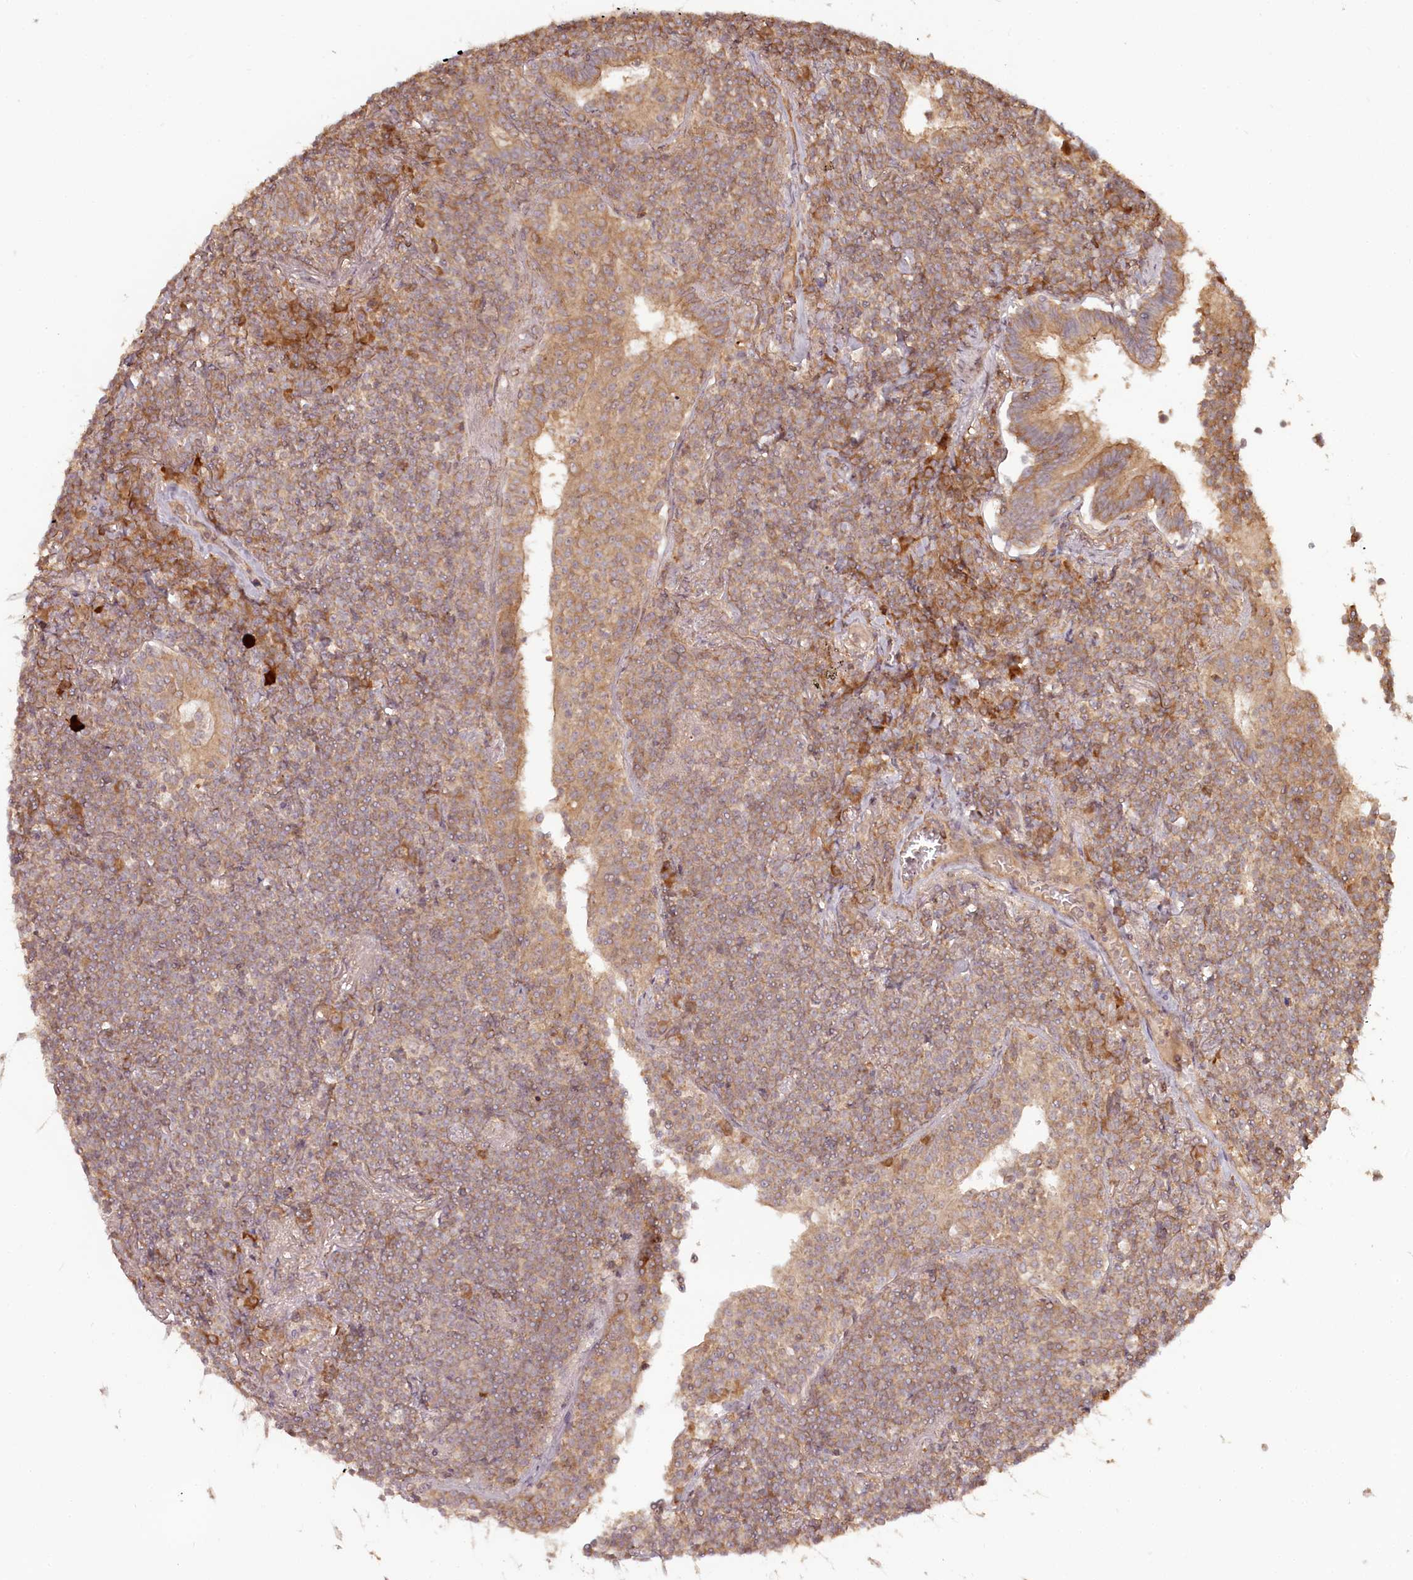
{"staining": {"intensity": "moderate", "quantity": ">75%", "location": "cytoplasmic/membranous"}, "tissue": "lymphoma", "cell_type": "Tumor cells", "image_type": "cancer", "snomed": [{"axis": "morphology", "description": "Malignant lymphoma, non-Hodgkin's type, Low grade"}, {"axis": "topography", "description": "Lung"}], "caption": "Immunohistochemical staining of lymphoma demonstrates medium levels of moderate cytoplasmic/membranous protein expression in approximately >75% of tumor cells.", "gene": "TMIE", "patient": {"sex": "female", "age": 71}}